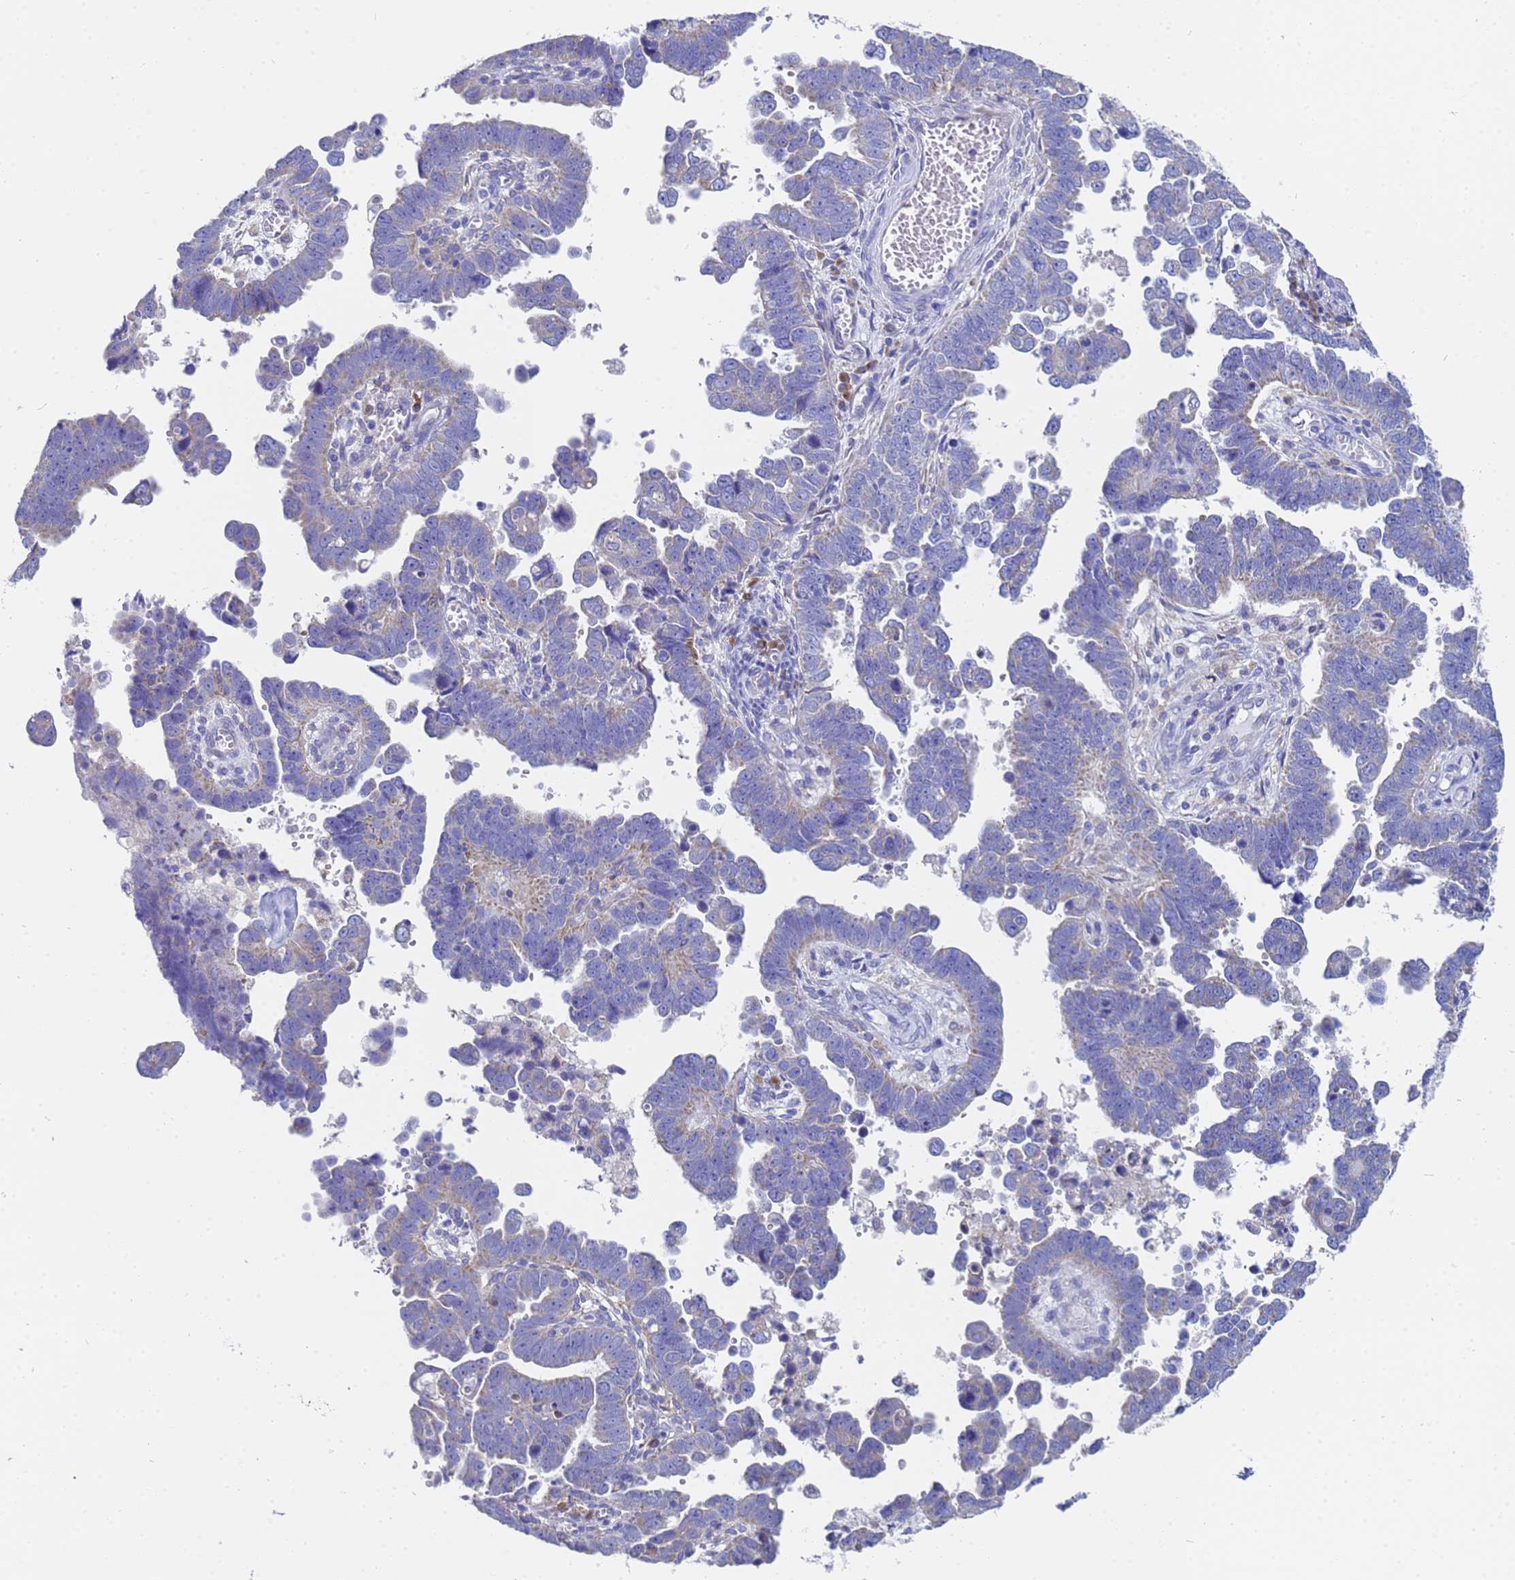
{"staining": {"intensity": "weak", "quantity": "<25%", "location": "cytoplasmic/membranous"}, "tissue": "endometrial cancer", "cell_type": "Tumor cells", "image_type": "cancer", "snomed": [{"axis": "morphology", "description": "Adenocarcinoma, NOS"}, {"axis": "topography", "description": "Endometrium"}], "caption": "IHC histopathology image of neoplastic tissue: endometrial cancer stained with DAB (3,3'-diaminobenzidine) exhibits no significant protein expression in tumor cells.", "gene": "TM4SF4", "patient": {"sex": "female", "age": 75}}